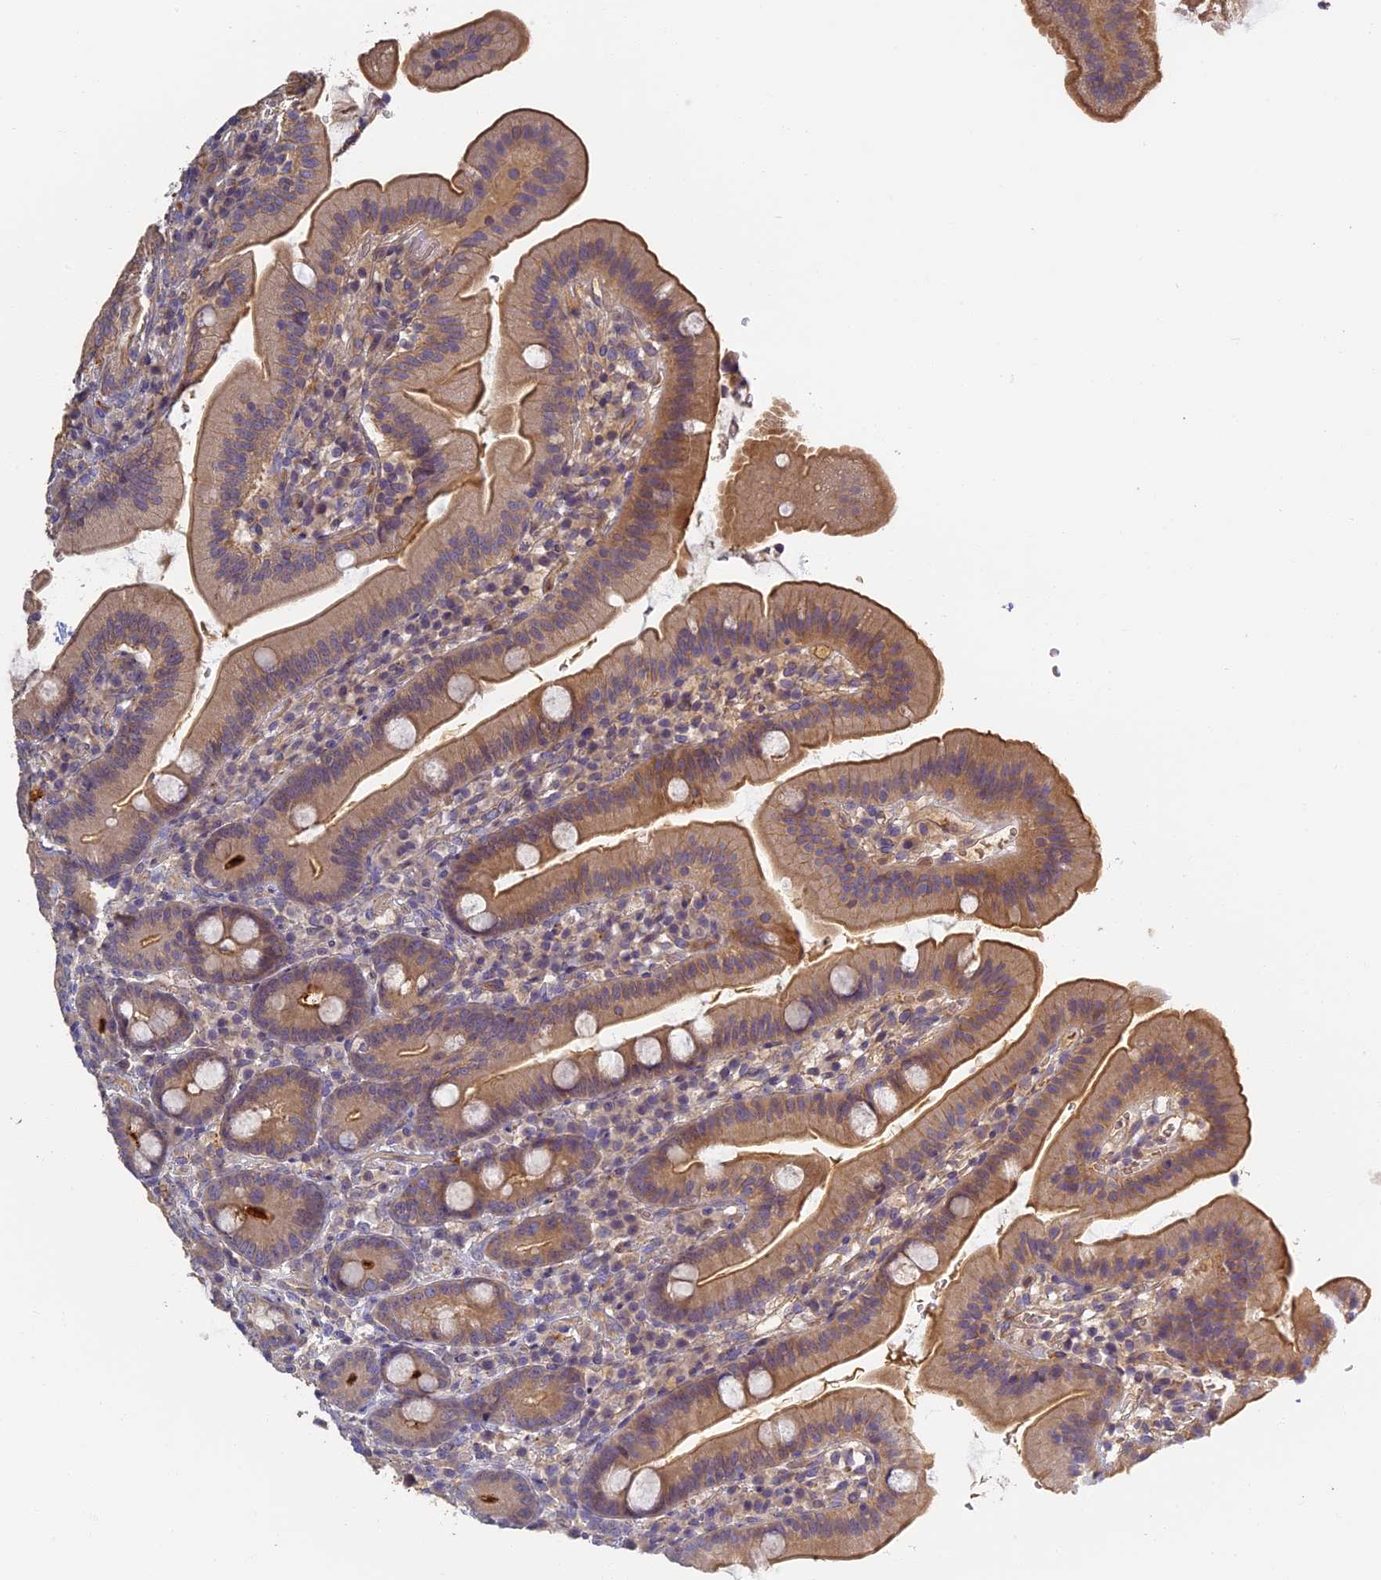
{"staining": {"intensity": "moderate", "quantity": ">75%", "location": "cytoplasmic/membranous"}, "tissue": "duodenum", "cell_type": "Glandular cells", "image_type": "normal", "snomed": [{"axis": "morphology", "description": "Normal tissue, NOS"}, {"axis": "topography", "description": "Duodenum"}], "caption": "Immunohistochemical staining of unremarkable duodenum demonstrates medium levels of moderate cytoplasmic/membranous staining in about >75% of glandular cells. Ihc stains the protein in brown and the nuclei are stained blue.", "gene": "AP4E1", "patient": {"sex": "female", "age": 67}}